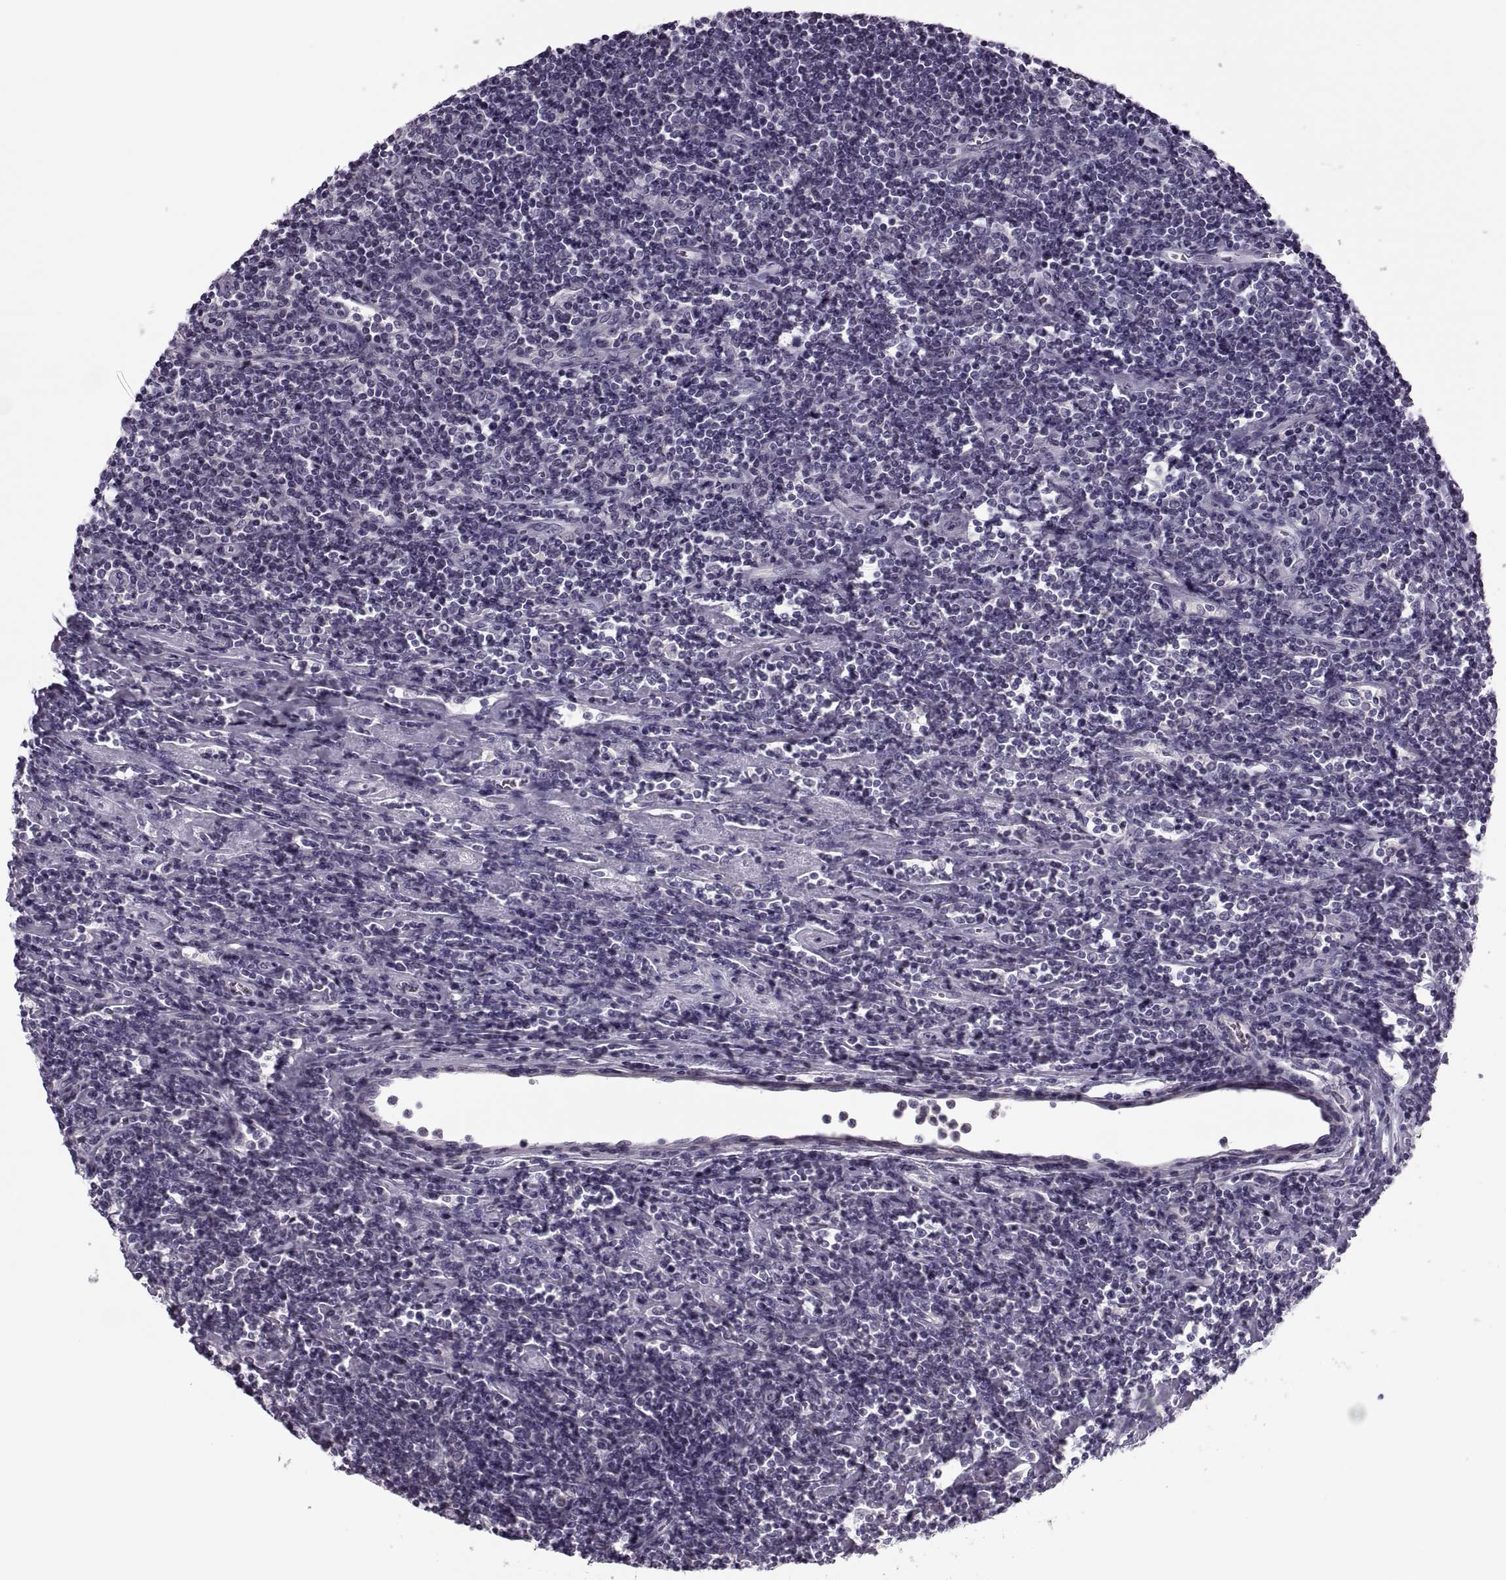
{"staining": {"intensity": "negative", "quantity": "none", "location": "none"}, "tissue": "lymphoma", "cell_type": "Tumor cells", "image_type": "cancer", "snomed": [{"axis": "morphology", "description": "Hodgkin's disease, NOS"}, {"axis": "topography", "description": "Lymph node"}], "caption": "Tumor cells show no significant protein staining in lymphoma.", "gene": "PRSS54", "patient": {"sex": "male", "age": 40}}